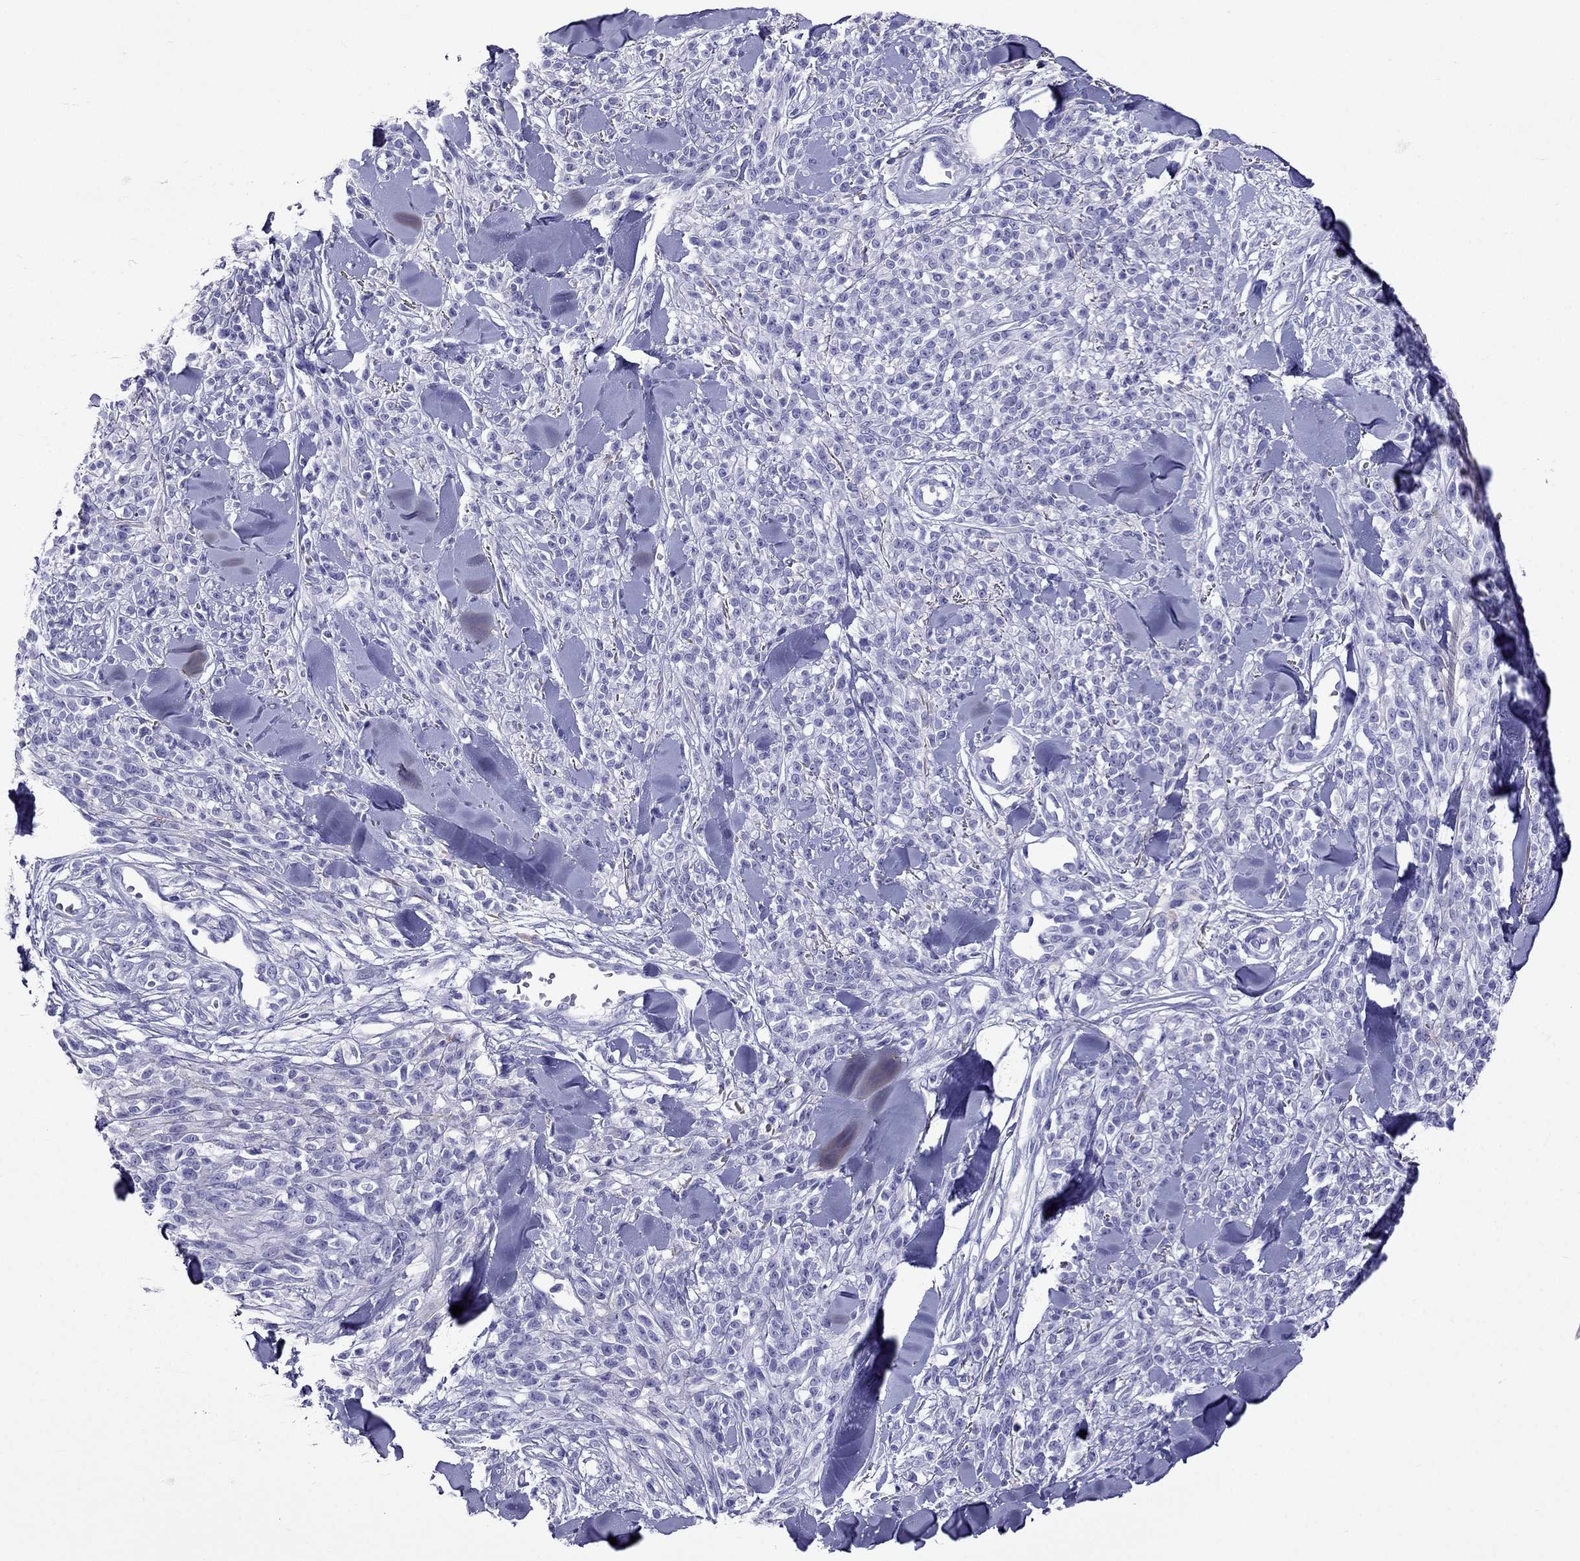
{"staining": {"intensity": "negative", "quantity": "none", "location": "none"}, "tissue": "melanoma", "cell_type": "Tumor cells", "image_type": "cancer", "snomed": [{"axis": "morphology", "description": "Malignant melanoma, NOS"}, {"axis": "topography", "description": "Skin"}, {"axis": "topography", "description": "Skin of trunk"}], "caption": "Immunohistochemistry (IHC) of human melanoma reveals no positivity in tumor cells. (DAB IHC visualized using brightfield microscopy, high magnification).", "gene": "ARR3", "patient": {"sex": "male", "age": 74}}